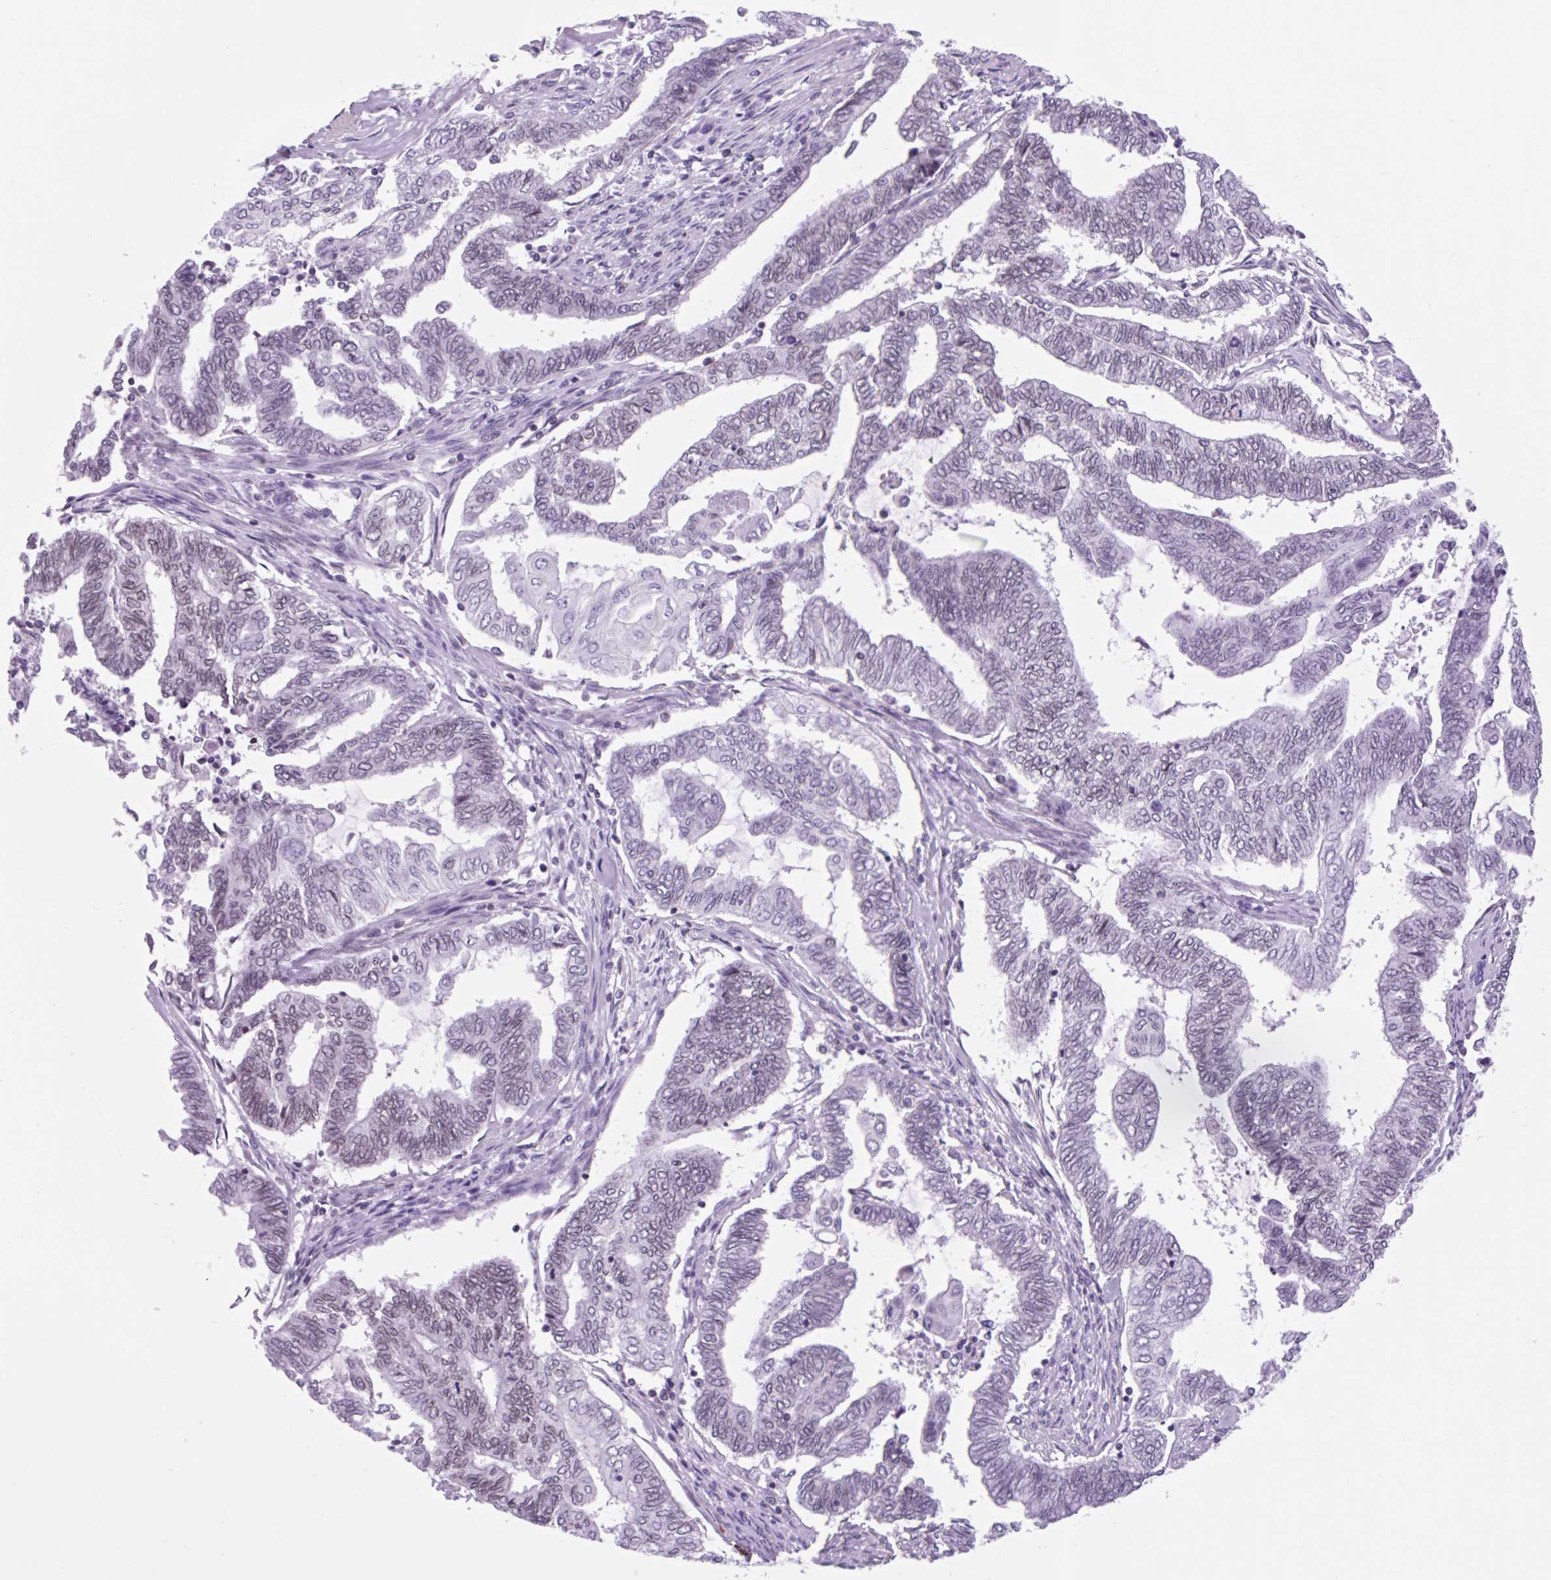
{"staining": {"intensity": "weak", "quantity": "<25%", "location": "cytoplasmic/membranous,nuclear"}, "tissue": "endometrial cancer", "cell_type": "Tumor cells", "image_type": "cancer", "snomed": [{"axis": "morphology", "description": "Adenocarcinoma, NOS"}, {"axis": "topography", "description": "Uterus"}, {"axis": "topography", "description": "Endometrium"}], "caption": "A histopathology image of endometrial cancer stained for a protein exhibits no brown staining in tumor cells.", "gene": "VPREB1", "patient": {"sex": "female", "age": 70}}